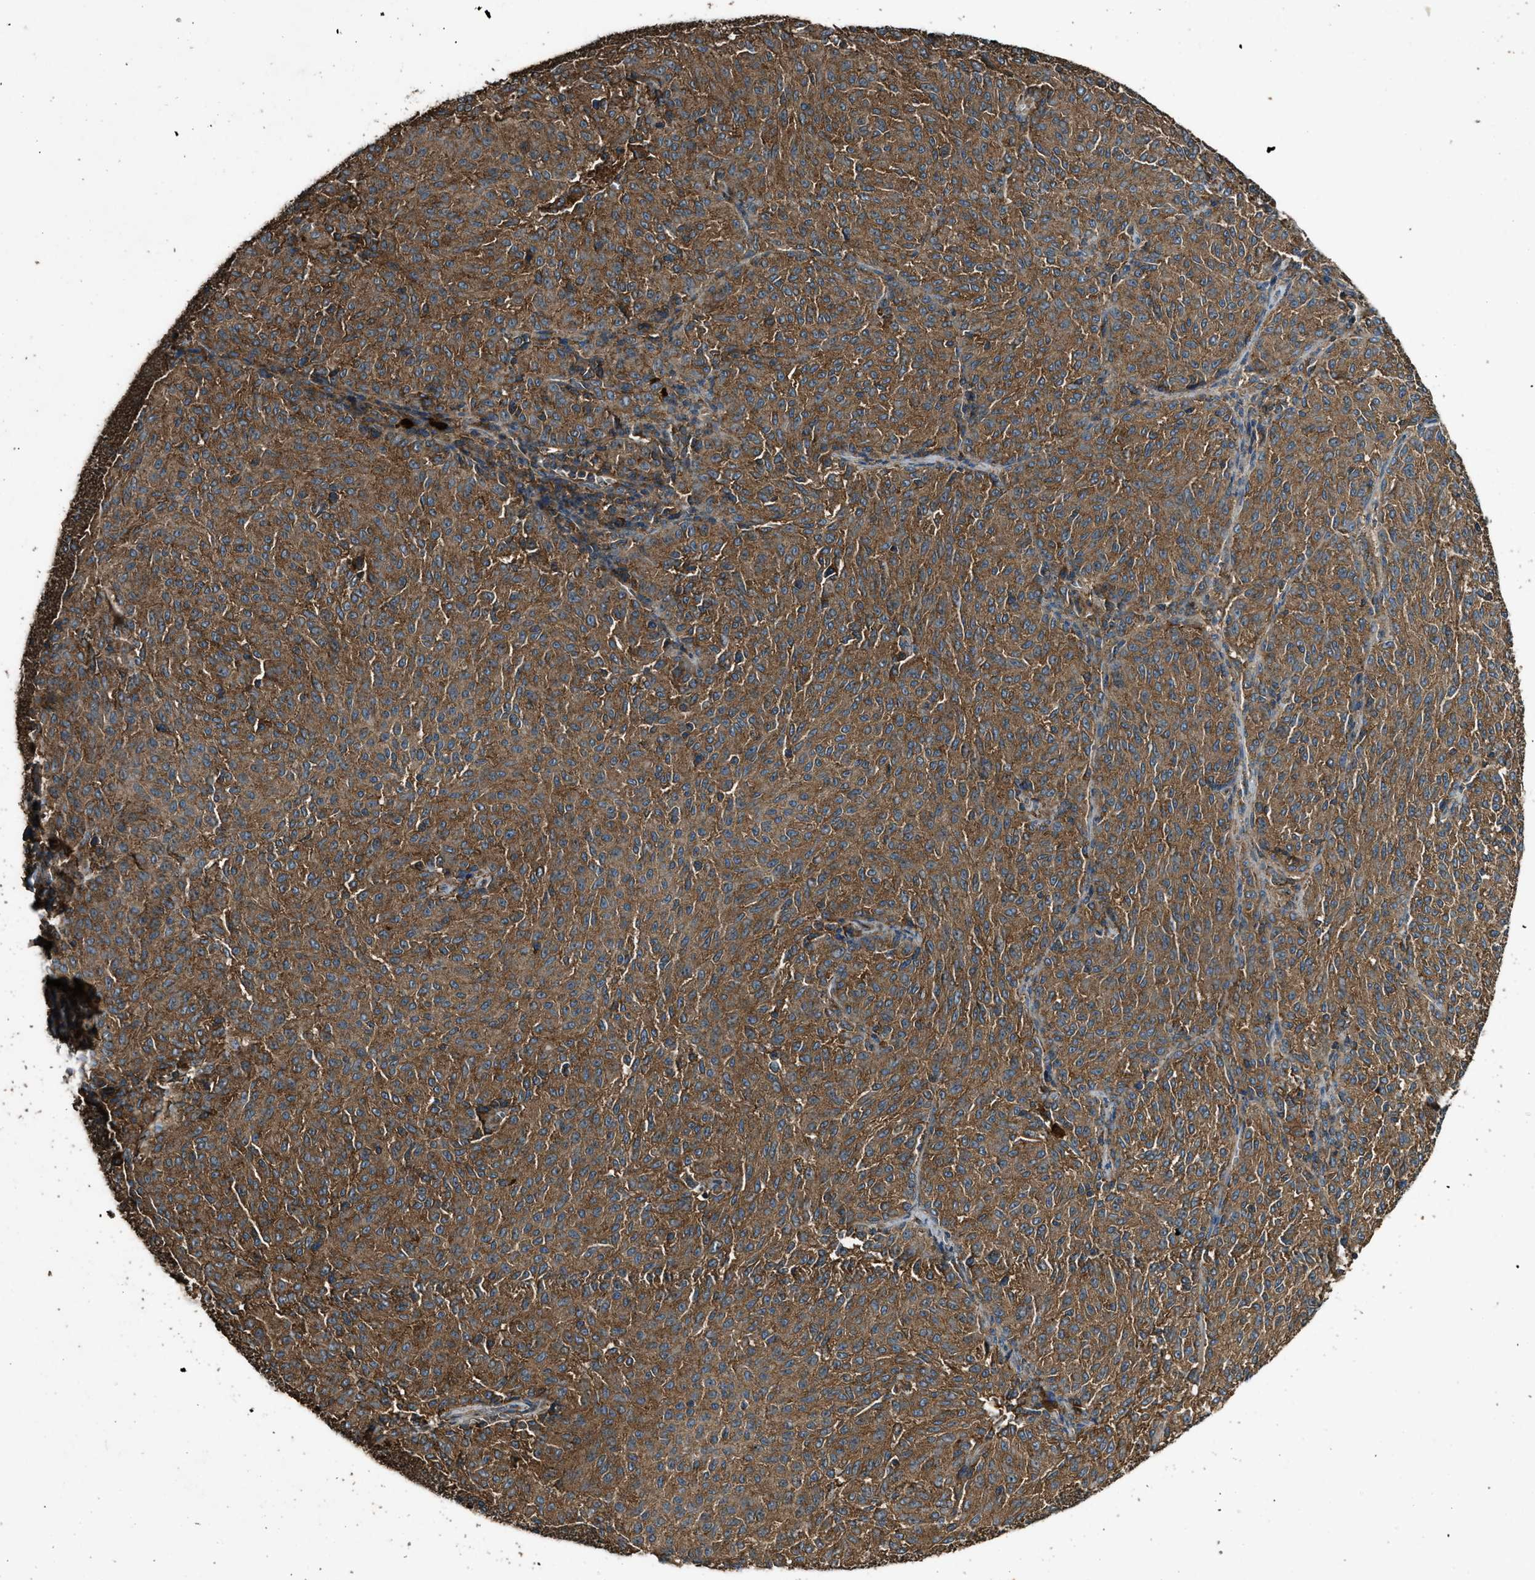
{"staining": {"intensity": "moderate", "quantity": ">75%", "location": "cytoplasmic/membranous"}, "tissue": "melanoma", "cell_type": "Tumor cells", "image_type": "cancer", "snomed": [{"axis": "morphology", "description": "Malignant melanoma, NOS"}, {"axis": "topography", "description": "Skin"}], "caption": "Immunohistochemistry staining of malignant melanoma, which demonstrates medium levels of moderate cytoplasmic/membranous positivity in about >75% of tumor cells indicating moderate cytoplasmic/membranous protein staining. The staining was performed using DAB (3,3'-diaminobenzidine) (brown) for protein detection and nuclei were counterstained in hematoxylin (blue).", "gene": "MAP3K8", "patient": {"sex": "female", "age": 72}}